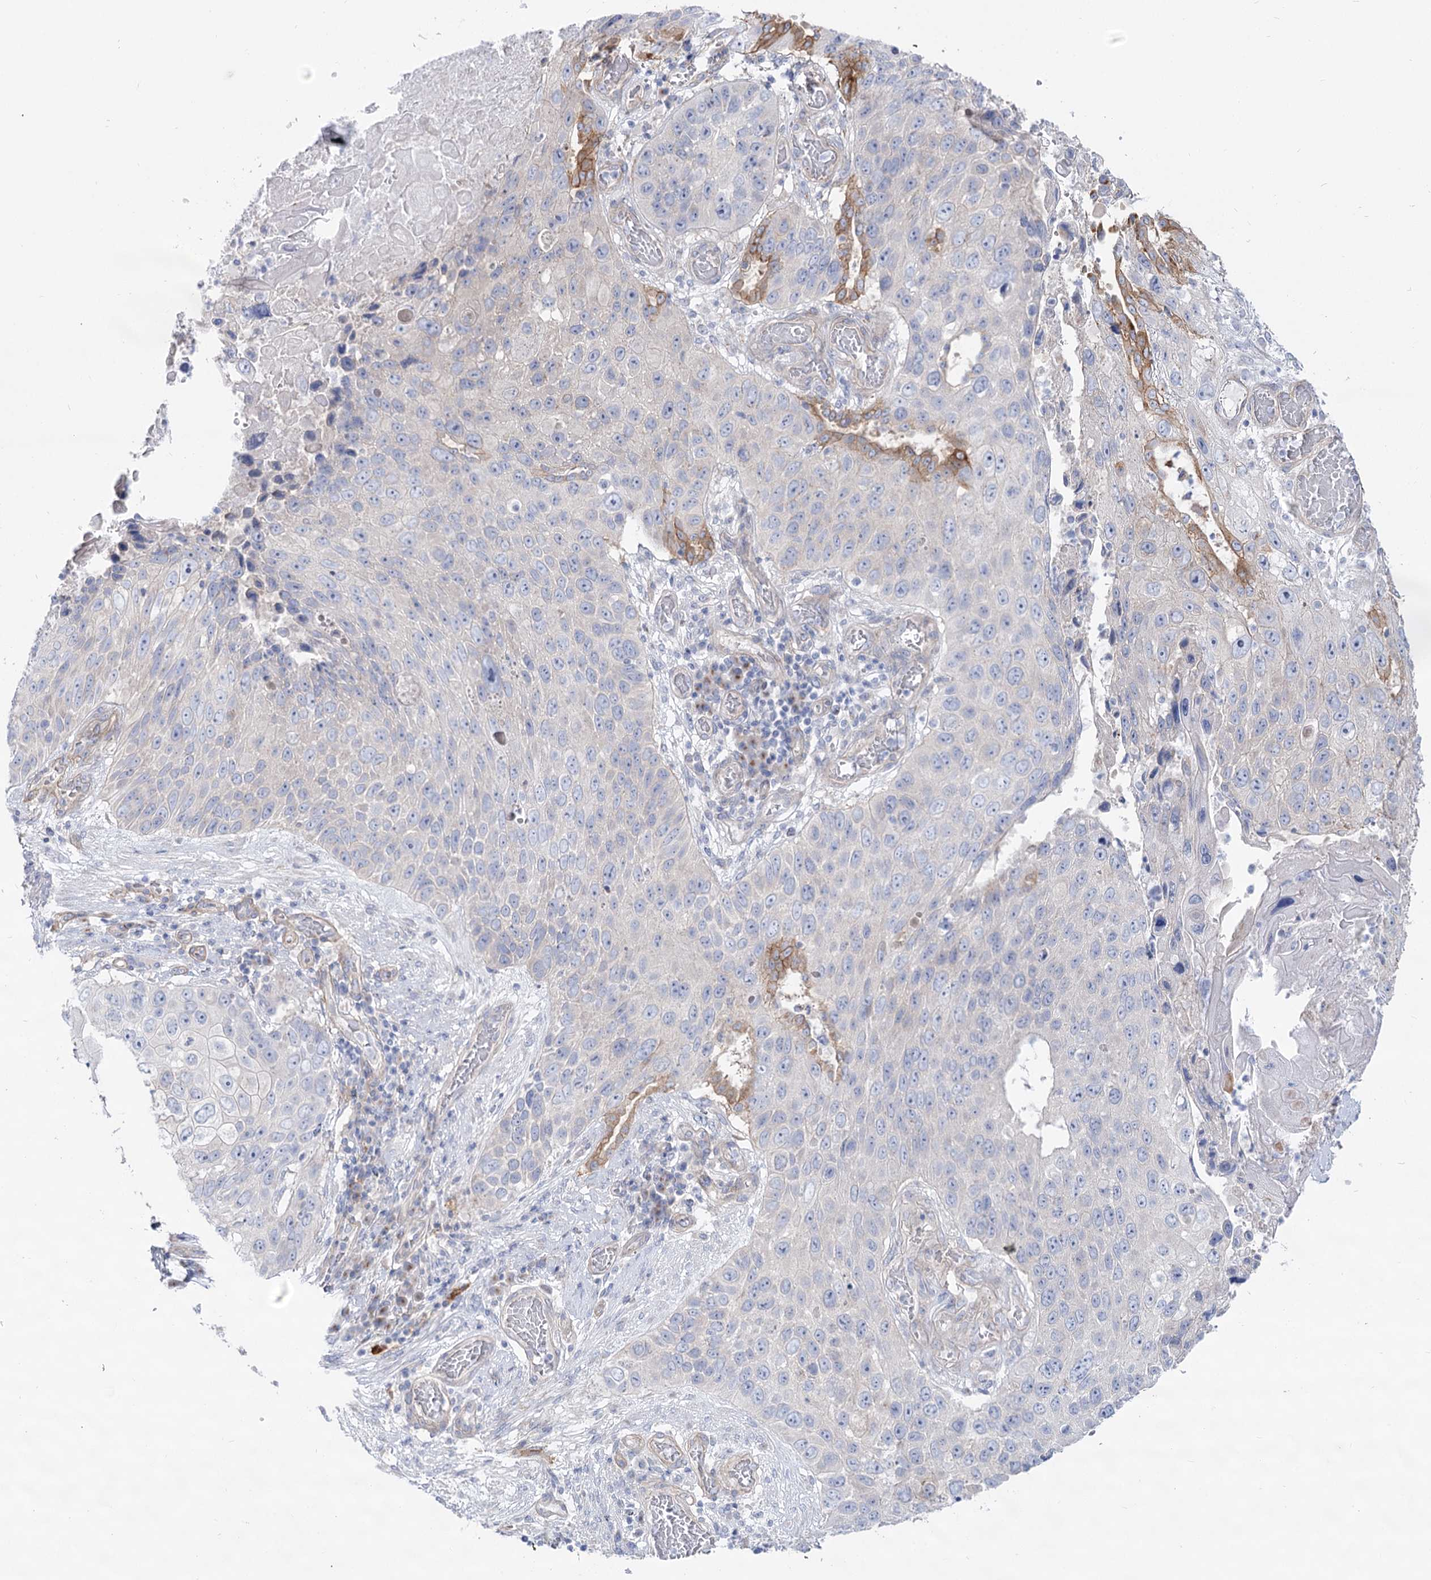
{"staining": {"intensity": "negative", "quantity": "none", "location": "none"}, "tissue": "lung cancer", "cell_type": "Tumor cells", "image_type": "cancer", "snomed": [{"axis": "morphology", "description": "Squamous cell carcinoma, NOS"}, {"axis": "topography", "description": "Lung"}], "caption": "High magnification brightfield microscopy of lung cancer stained with DAB (3,3'-diaminobenzidine) (brown) and counterstained with hematoxylin (blue): tumor cells show no significant staining. (Stains: DAB (3,3'-diaminobenzidine) IHC with hematoxylin counter stain, Microscopy: brightfield microscopy at high magnification).", "gene": "SUOX", "patient": {"sex": "male", "age": 61}}